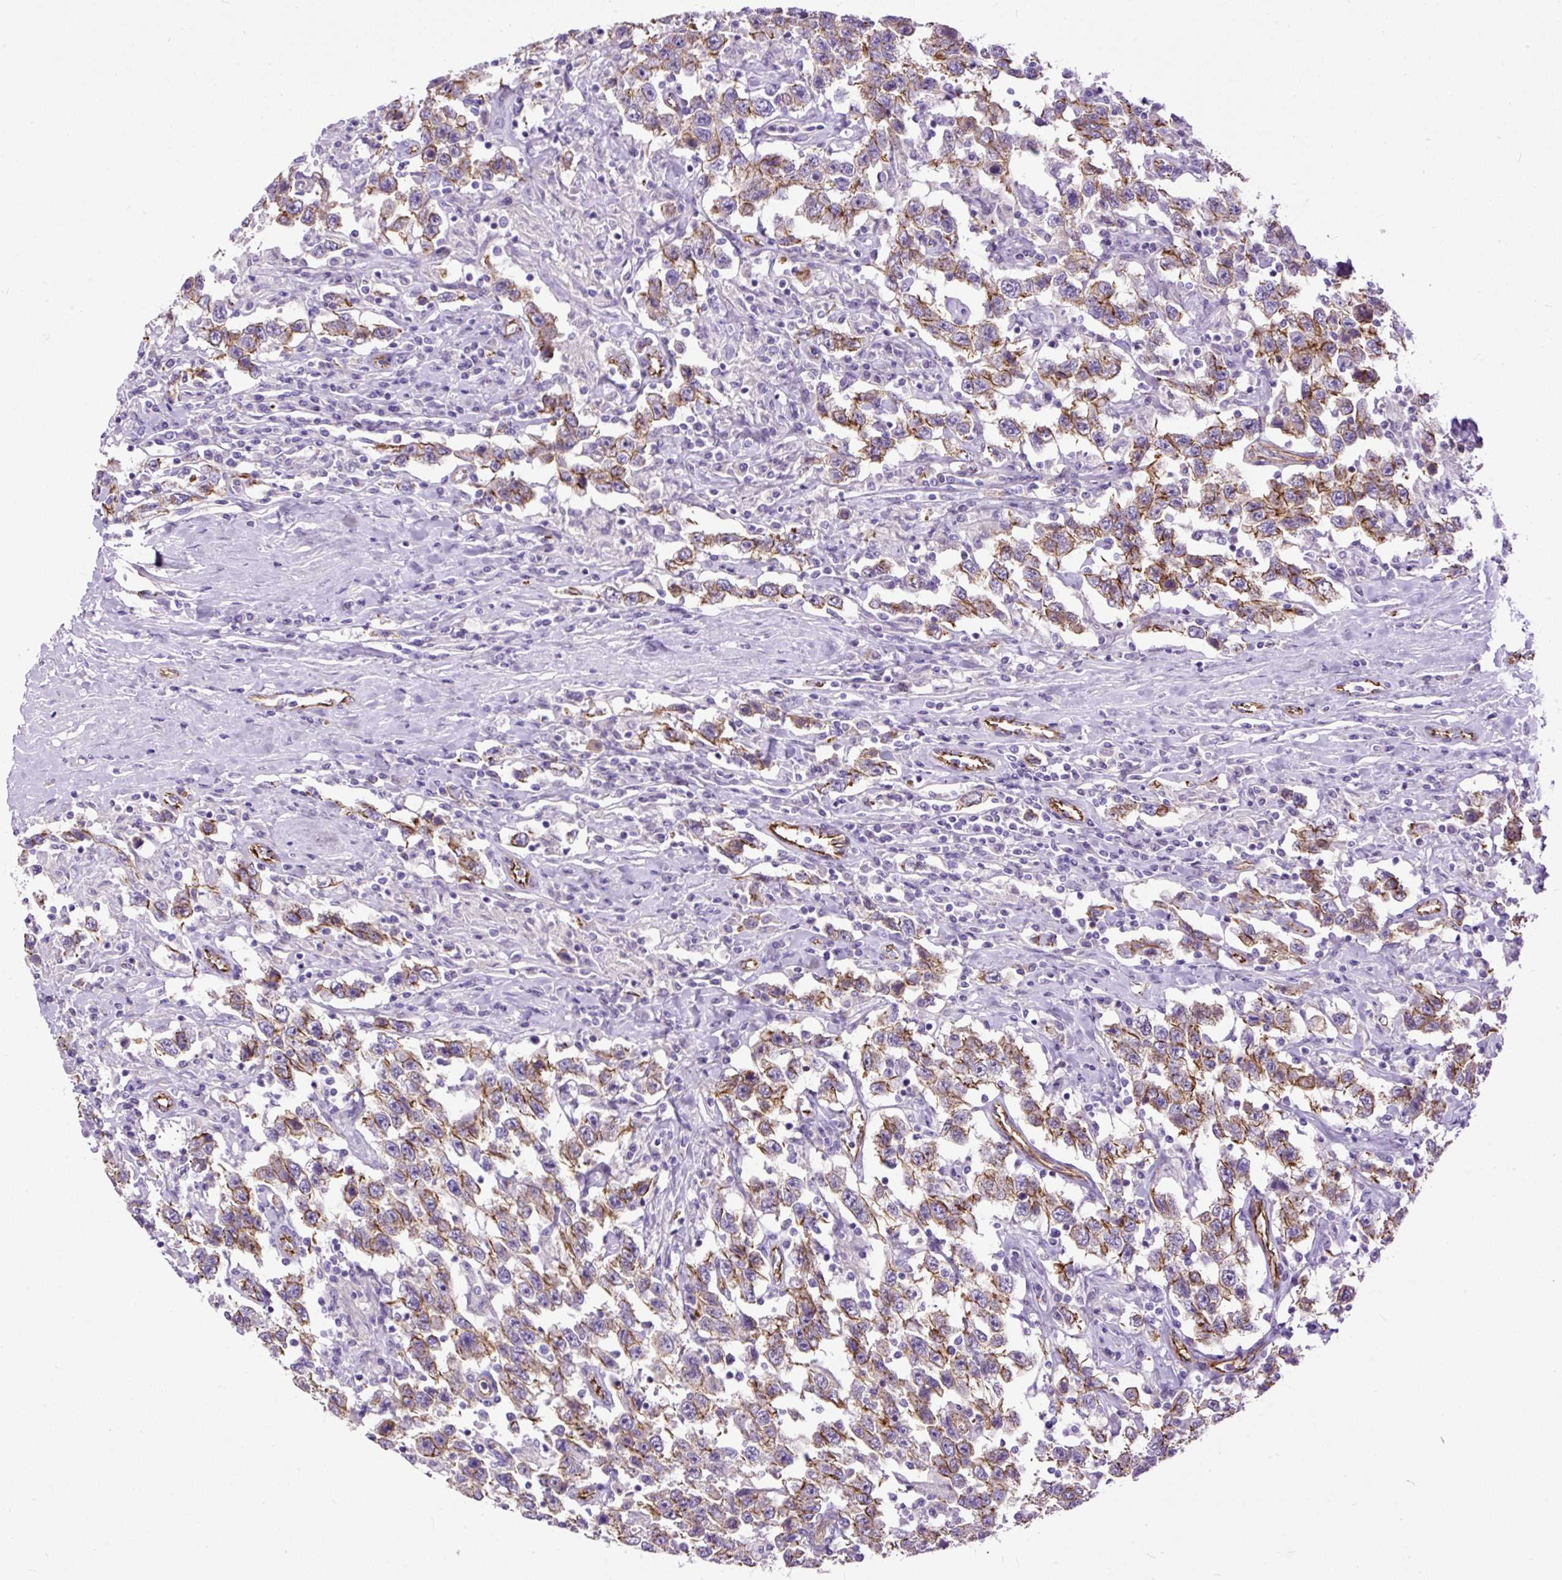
{"staining": {"intensity": "moderate", "quantity": "25%-75%", "location": "cytoplasmic/membranous"}, "tissue": "testis cancer", "cell_type": "Tumor cells", "image_type": "cancer", "snomed": [{"axis": "morphology", "description": "Seminoma, NOS"}, {"axis": "topography", "description": "Testis"}], "caption": "Immunohistochemical staining of human testis seminoma exhibits moderate cytoplasmic/membranous protein staining in about 25%-75% of tumor cells.", "gene": "MAGEB16", "patient": {"sex": "male", "age": 41}}